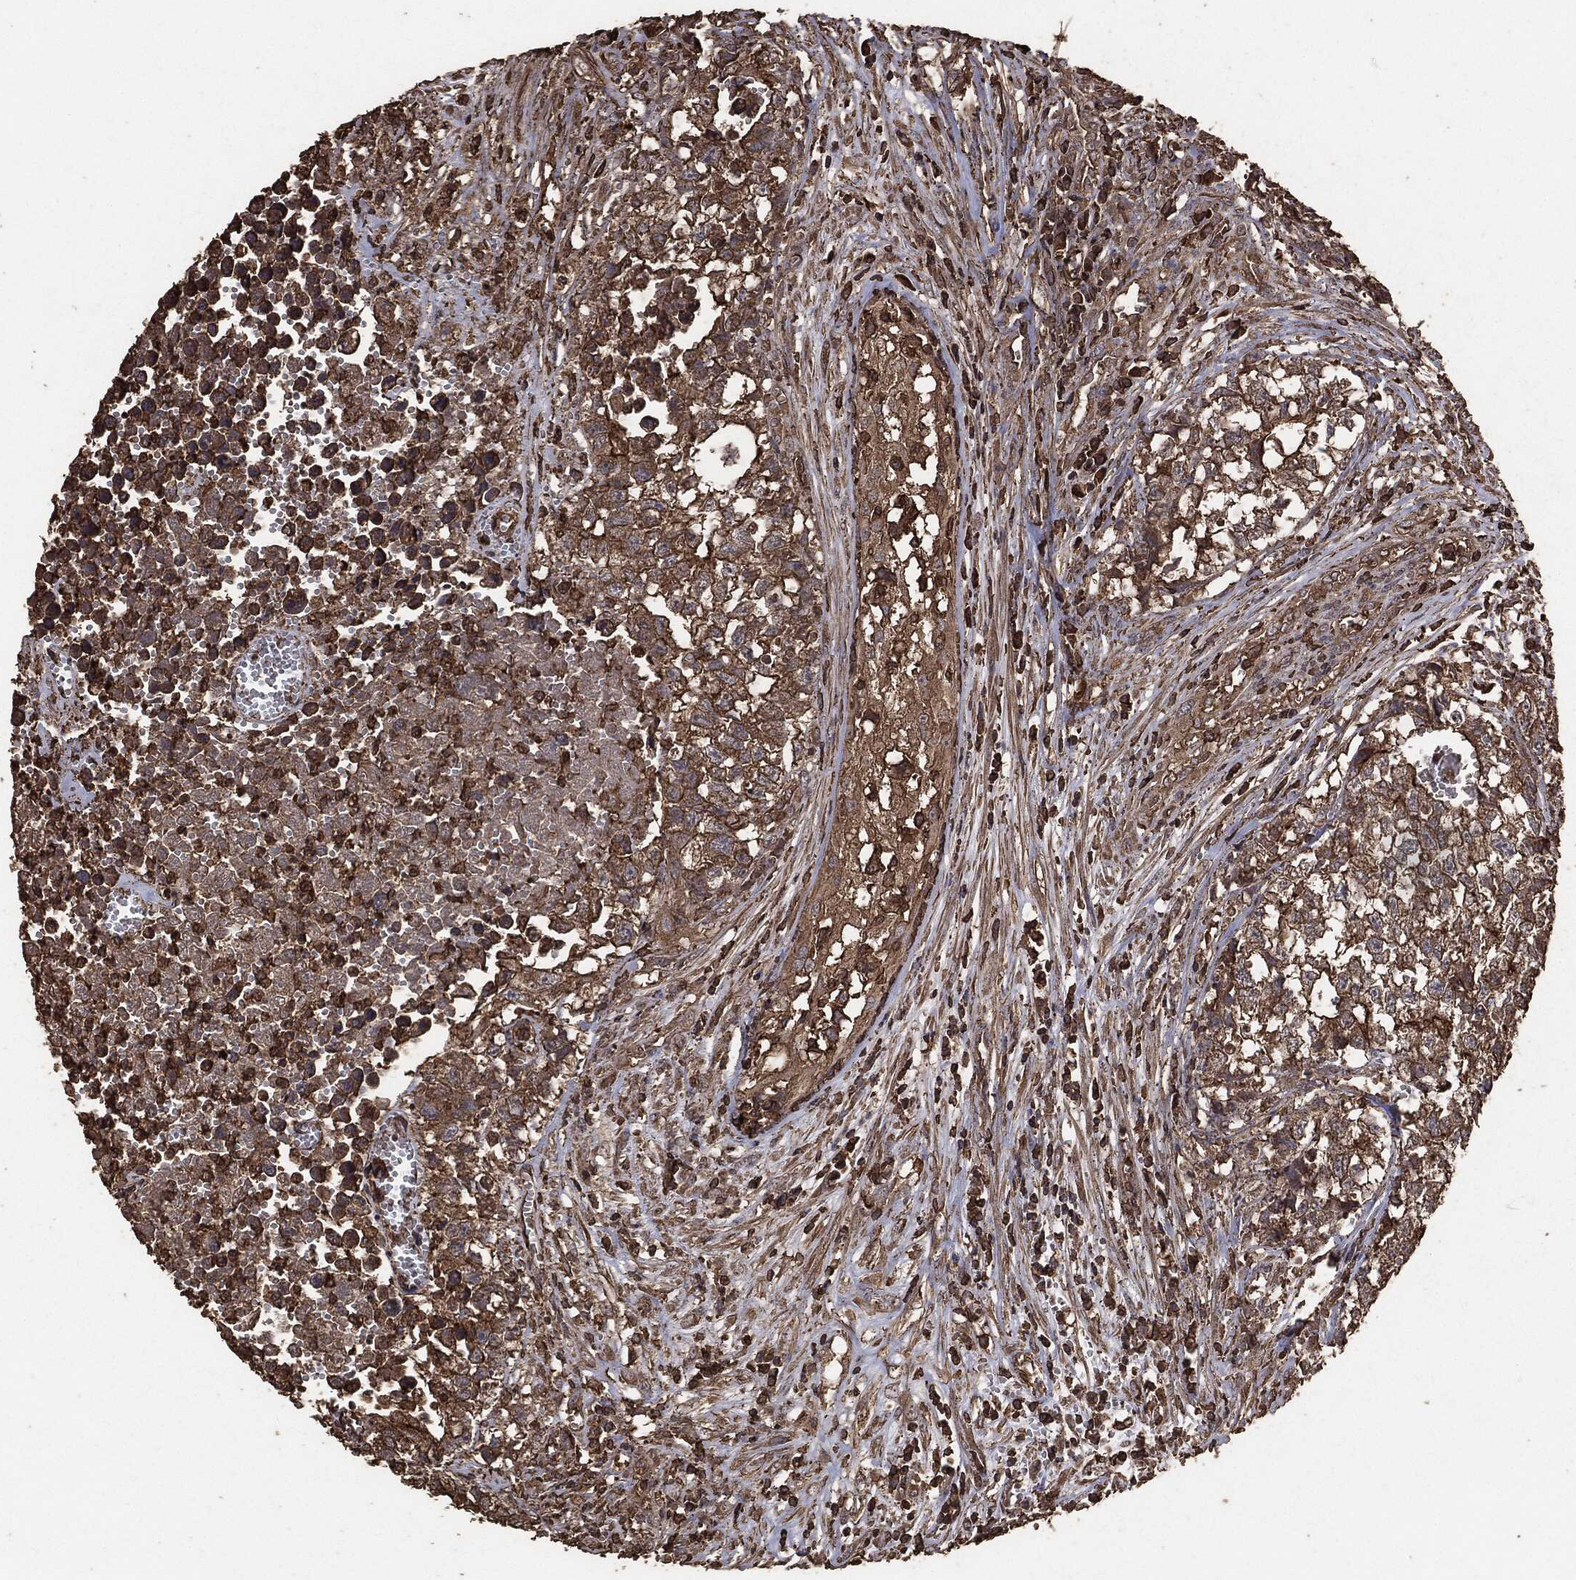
{"staining": {"intensity": "moderate", "quantity": ">75%", "location": "cytoplasmic/membranous"}, "tissue": "testis cancer", "cell_type": "Tumor cells", "image_type": "cancer", "snomed": [{"axis": "morphology", "description": "Seminoma, NOS"}, {"axis": "morphology", "description": "Carcinoma, Embryonal, NOS"}, {"axis": "topography", "description": "Testis"}], "caption": "The micrograph shows staining of seminoma (testis), revealing moderate cytoplasmic/membranous protein staining (brown color) within tumor cells.", "gene": "MTOR", "patient": {"sex": "male", "age": 22}}